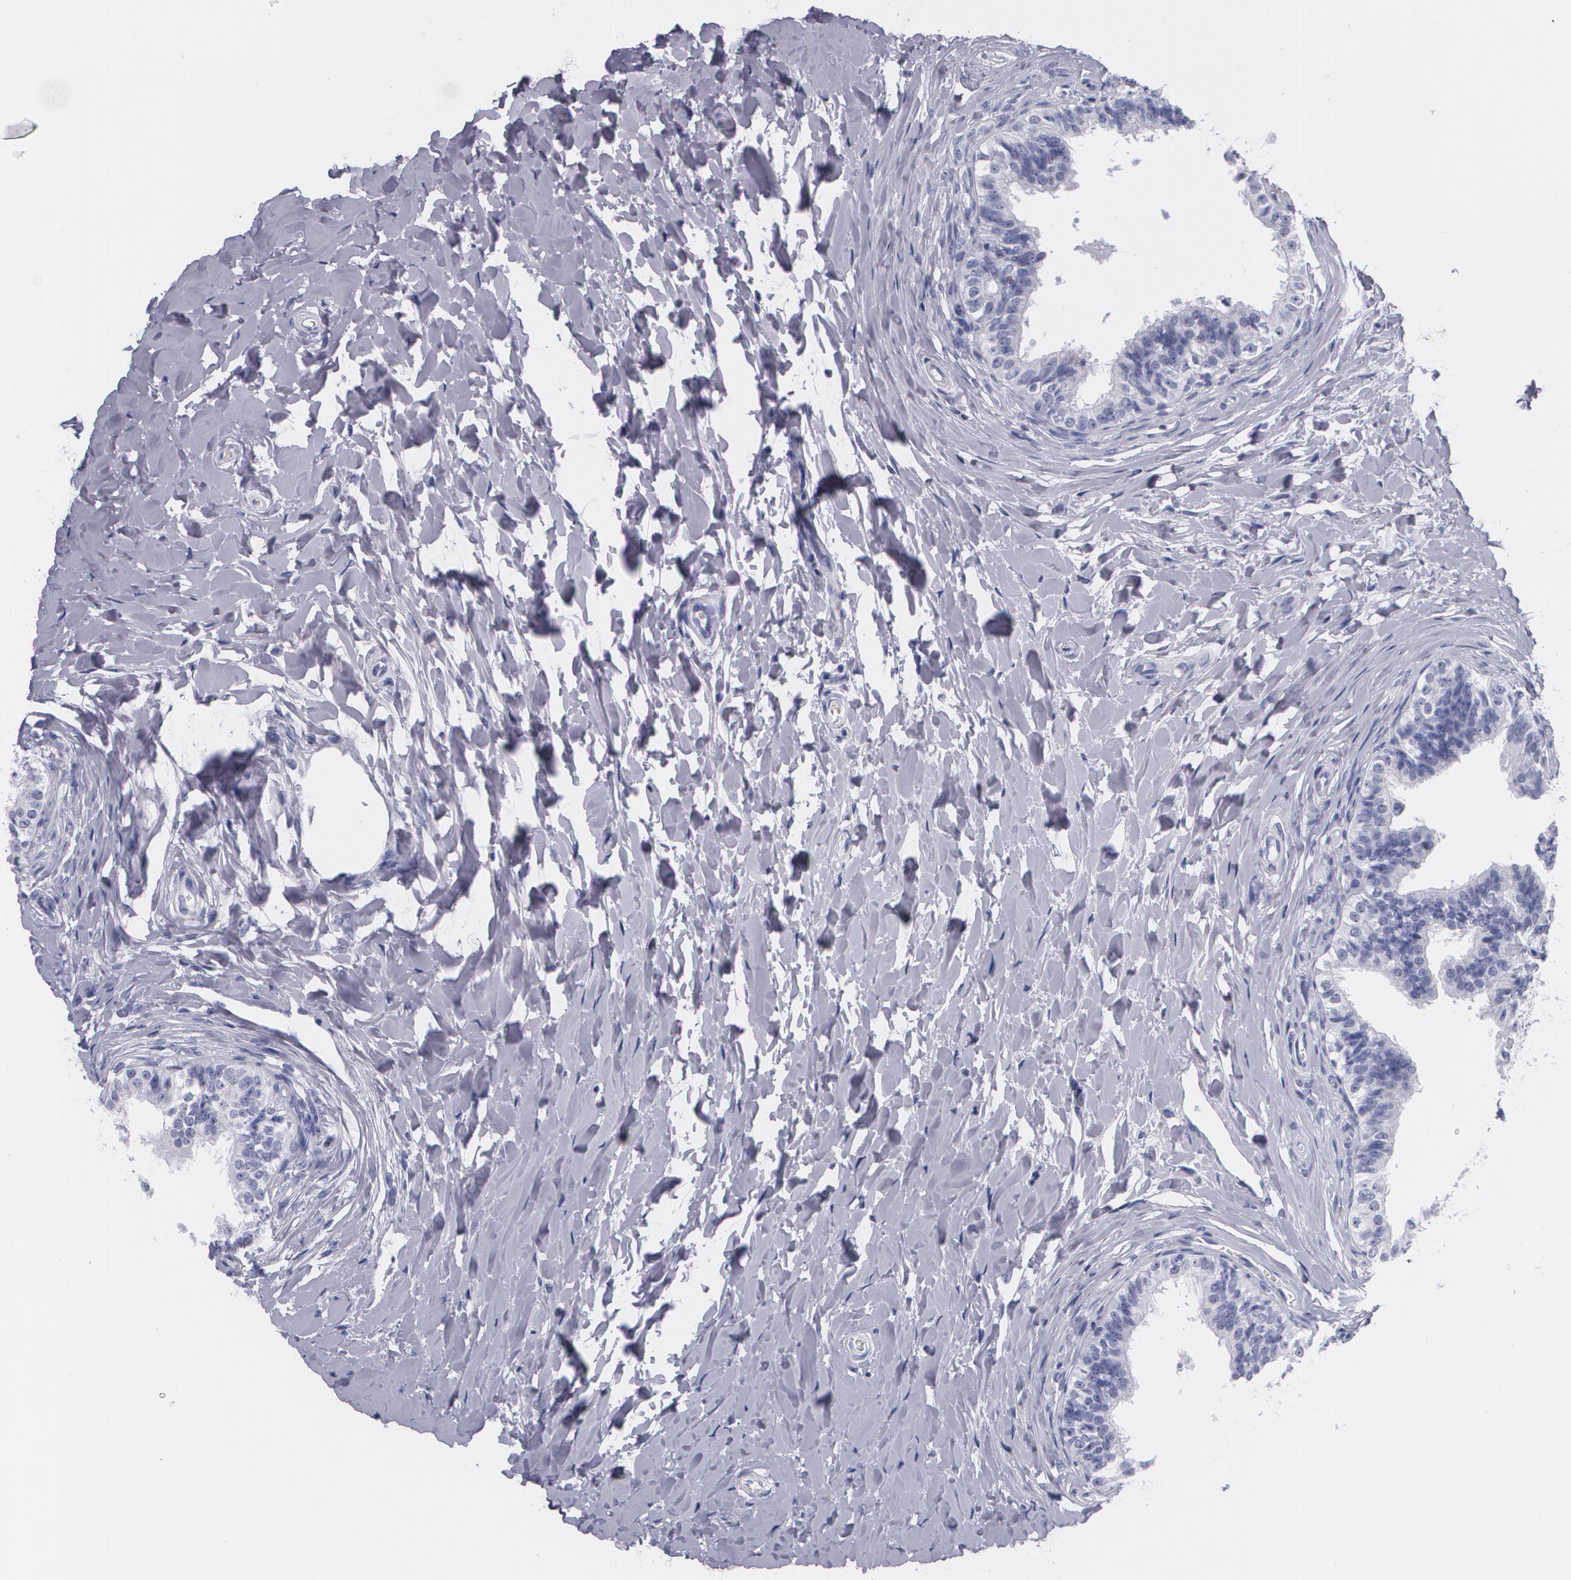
{"staining": {"intensity": "negative", "quantity": "none", "location": "none"}, "tissue": "epididymis", "cell_type": "Glandular cells", "image_type": "normal", "snomed": [{"axis": "morphology", "description": "Normal tissue, NOS"}, {"axis": "topography", "description": "Soft tissue"}, {"axis": "topography", "description": "Epididymis"}], "caption": "IHC histopathology image of unremarkable epididymis: human epididymis stained with DAB demonstrates no significant protein staining in glandular cells.", "gene": "TP53", "patient": {"sex": "male", "age": 26}}